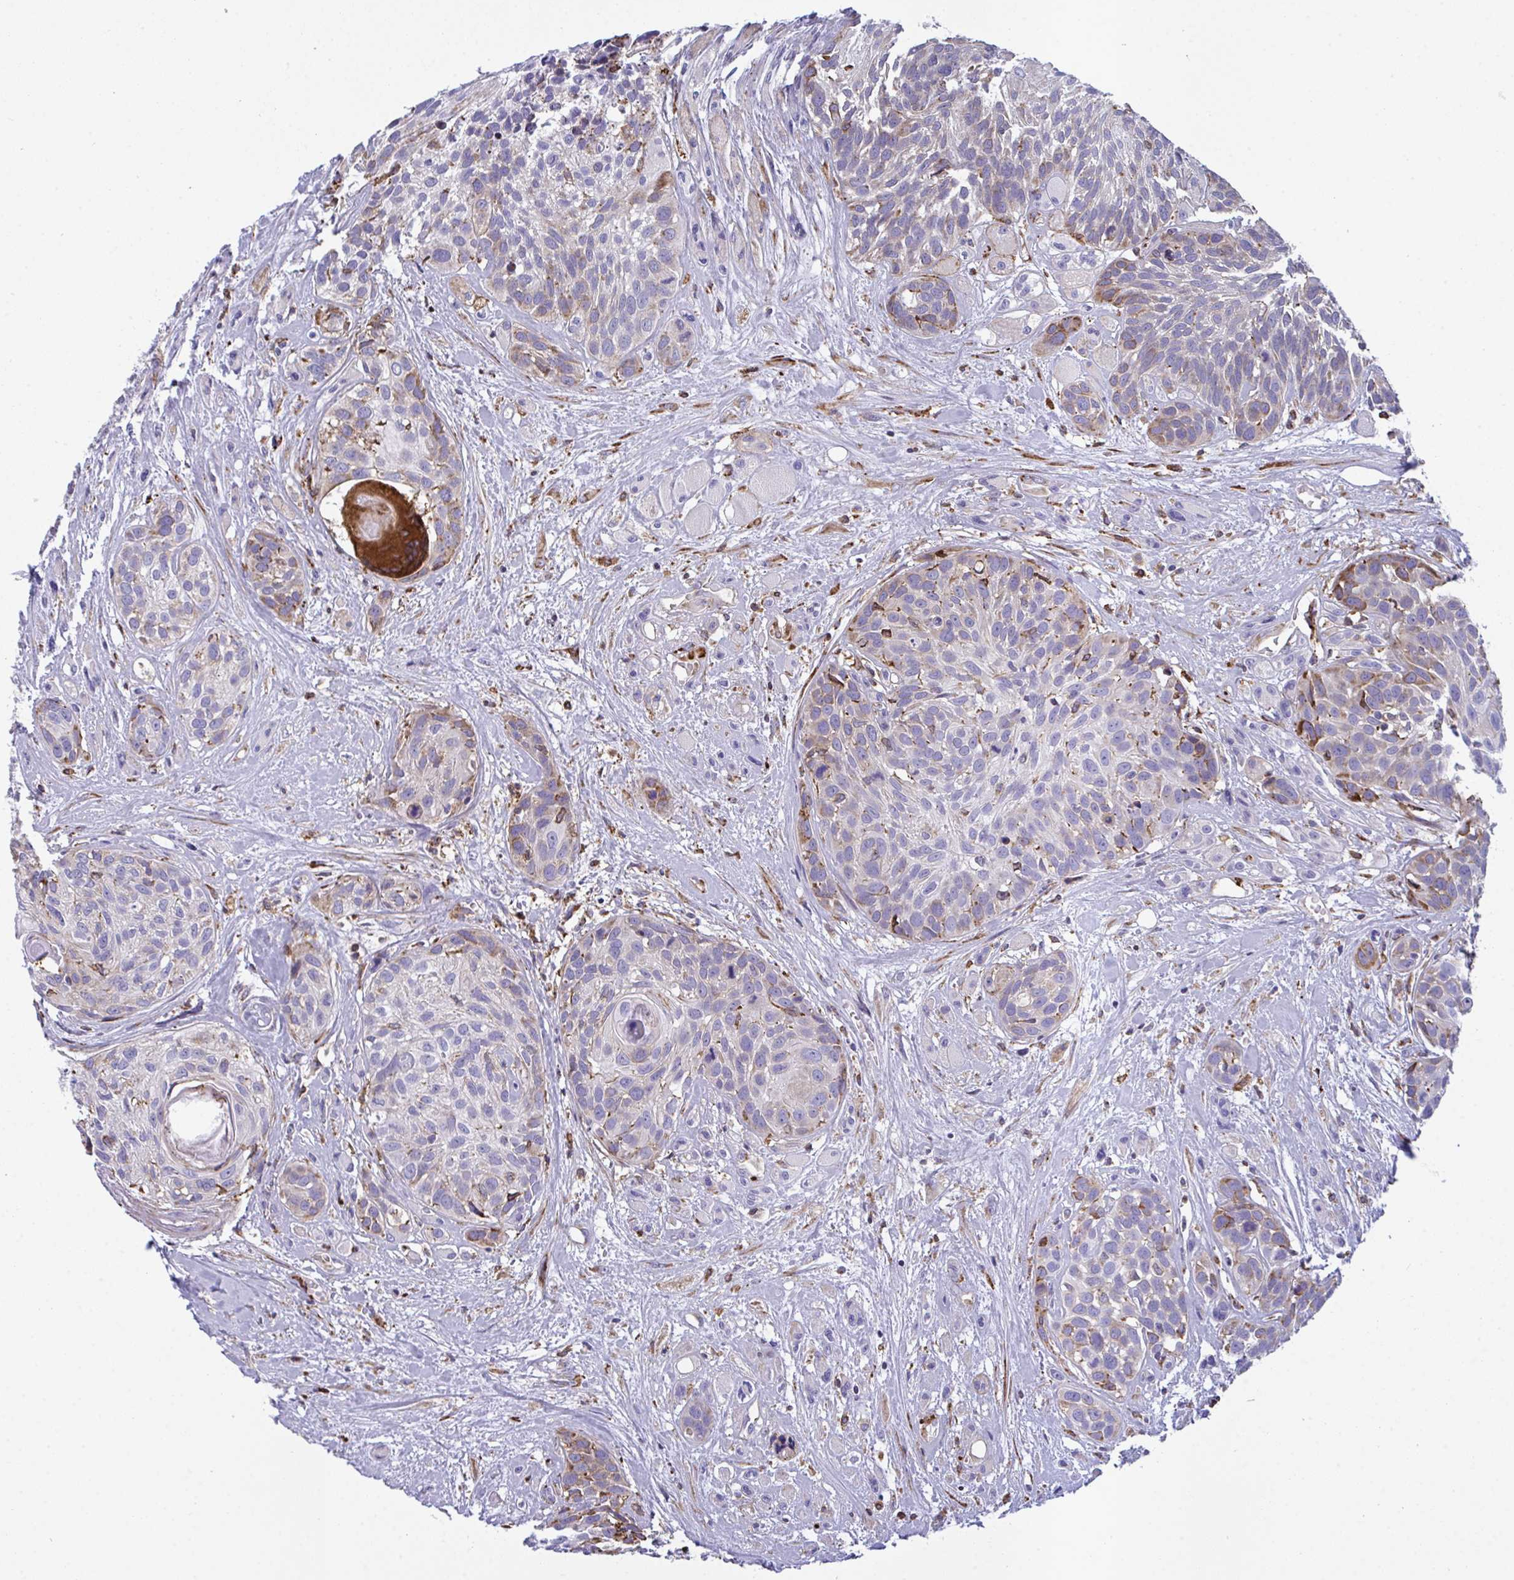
{"staining": {"intensity": "strong", "quantity": "<25%", "location": "cytoplasmic/membranous"}, "tissue": "head and neck cancer", "cell_type": "Tumor cells", "image_type": "cancer", "snomed": [{"axis": "morphology", "description": "Squamous cell carcinoma, NOS"}, {"axis": "topography", "description": "Head-Neck"}], "caption": "Head and neck cancer was stained to show a protein in brown. There is medium levels of strong cytoplasmic/membranous expression in about <25% of tumor cells.", "gene": "PEAK3", "patient": {"sex": "female", "age": 50}}